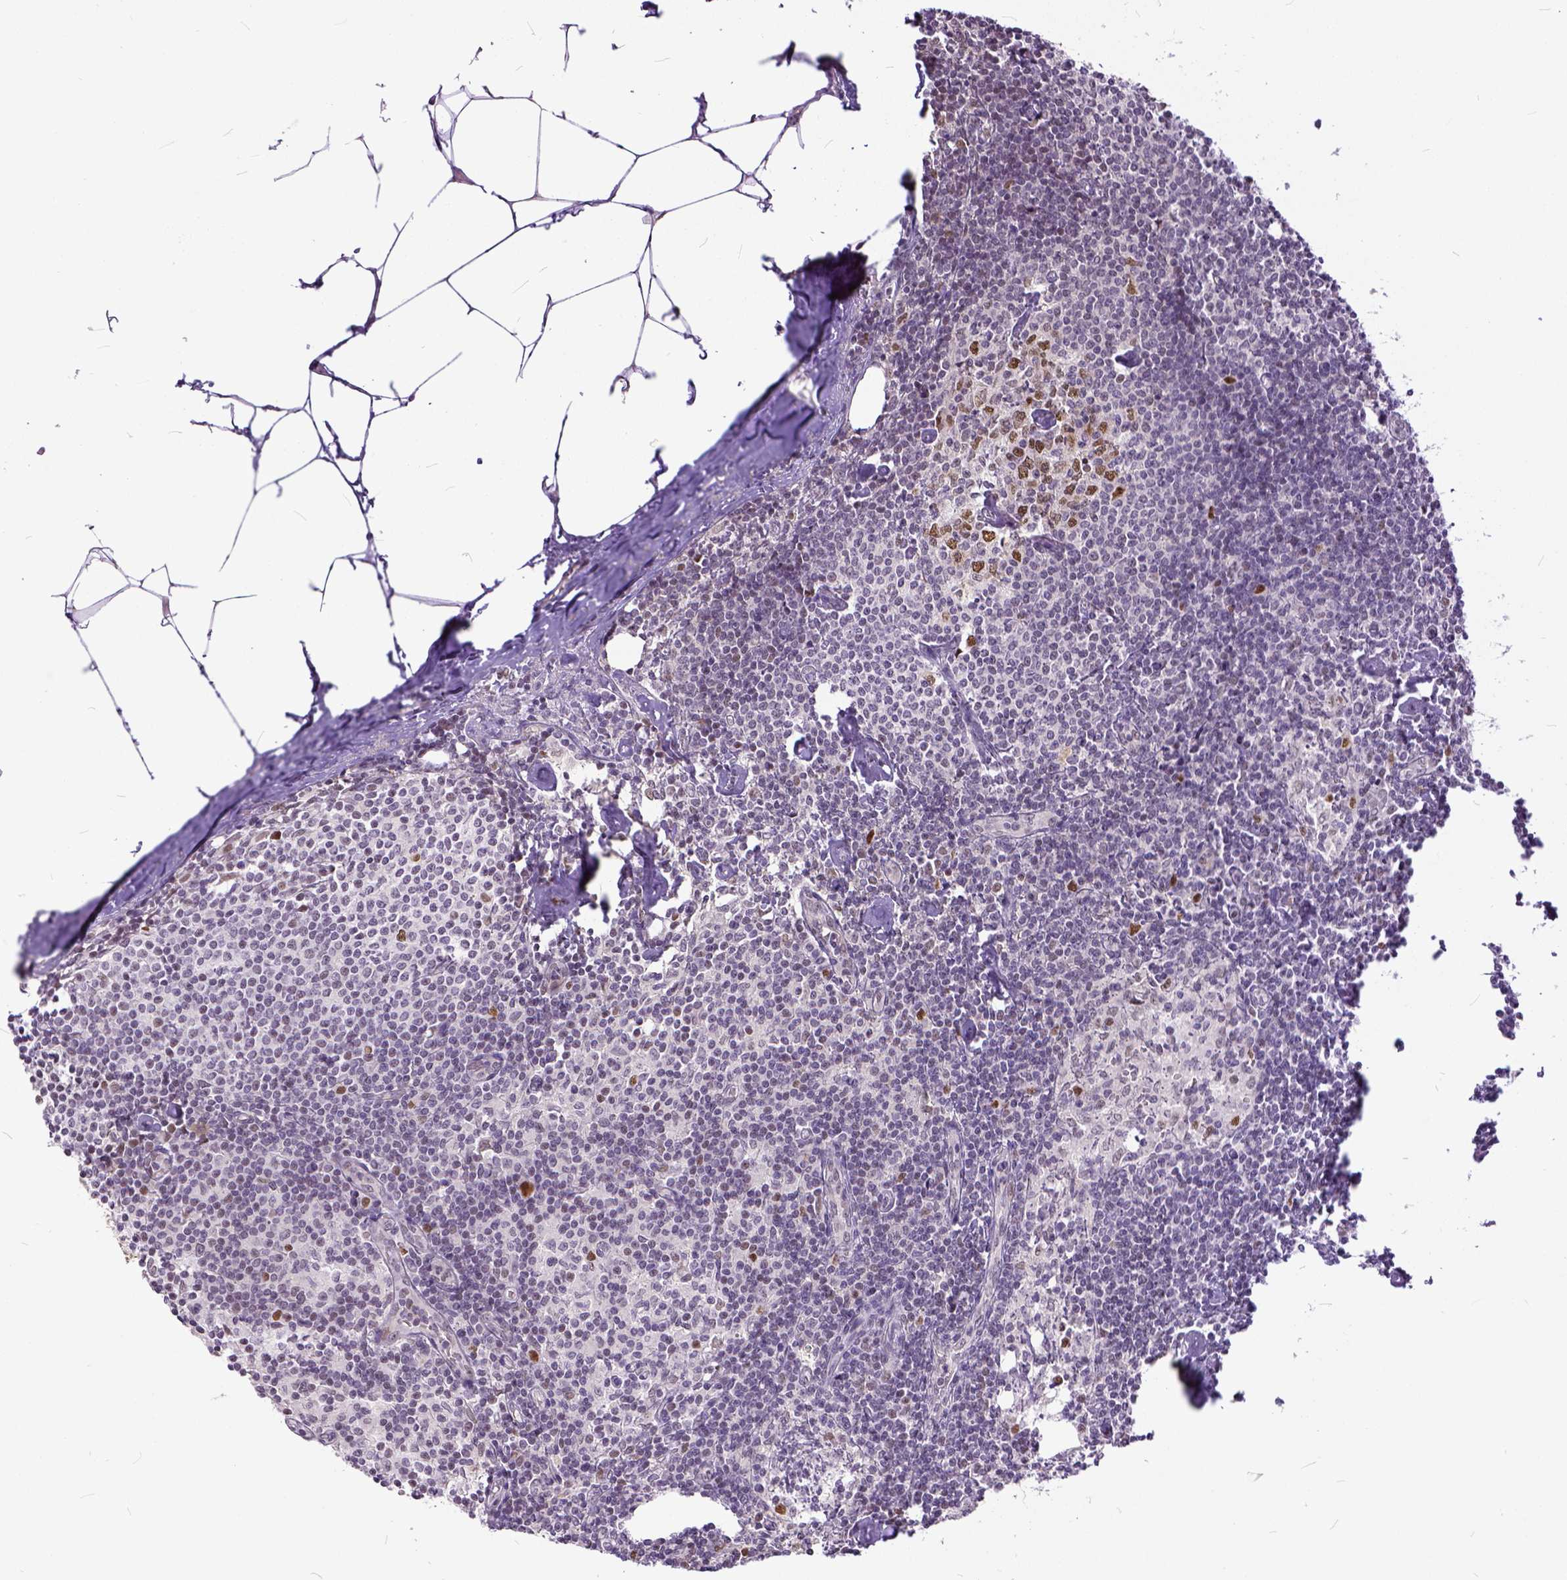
{"staining": {"intensity": "moderate", "quantity": "25%-75%", "location": "nuclear"}, "tissue": "lymph node", "cell_type": "Germinal center cells", "image_type": "normal", "snomed": [{"axis": "morphology", "description": "Normal tissue, NOS"}, {"axis": "topography", "description": "Lymph node"}], "caption": "Immunohistochemical staining of unremarkable human lymph node reveals 25%-75% levels of moderate nuclear protein positivity in about 25%-75% of germinal center cells.", "gene": "ERCC1", "patient": {"sex": "female", "age": 69}}